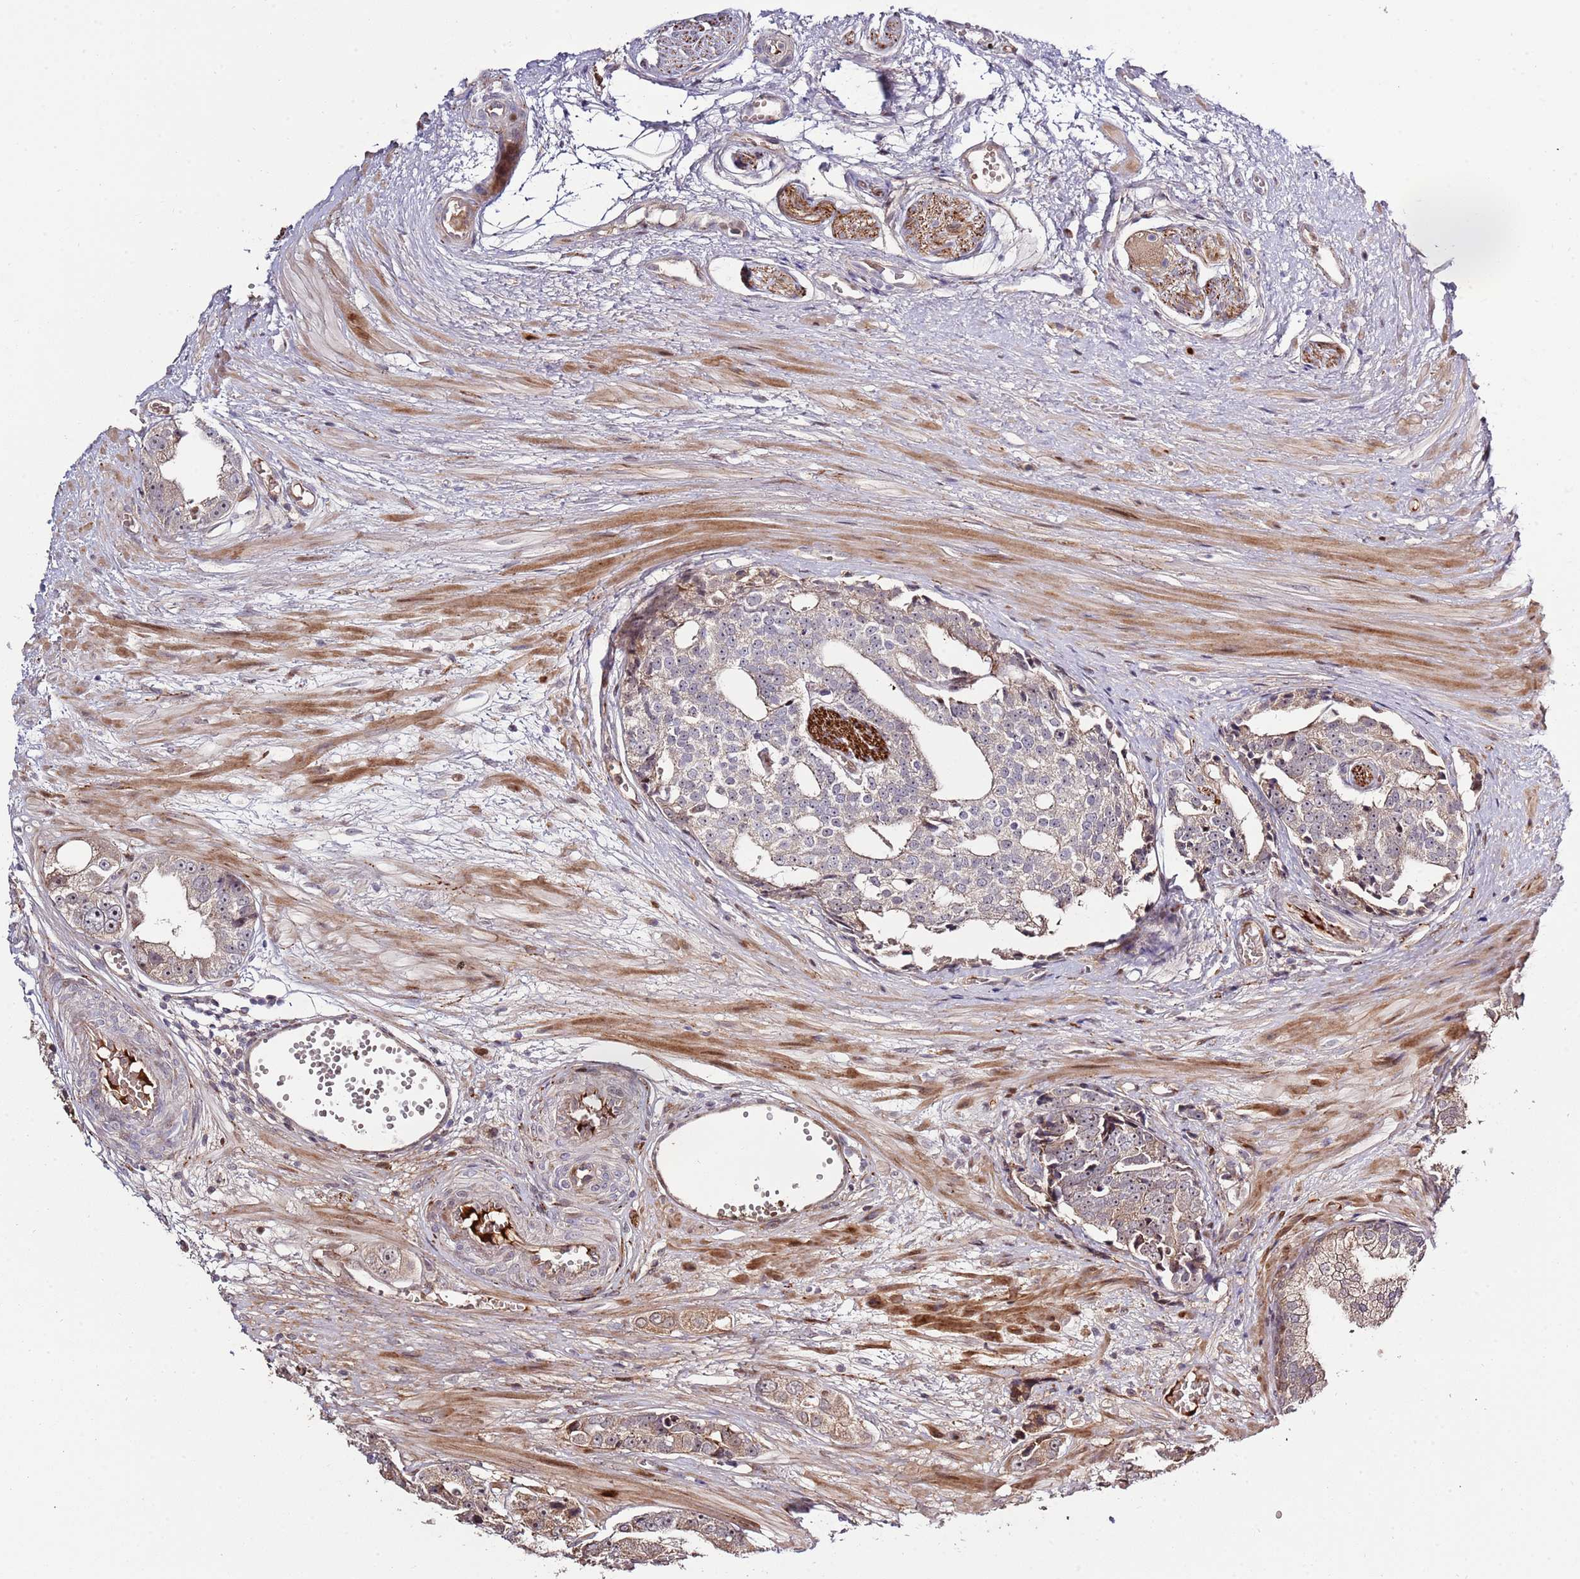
{"staining": {"intensity": "weak", "quantity": "<25%", "location": "nuclear"}, "tissue": "prostate cancer", "cell_type": "Tumor cells", "image_type": "cancer", "snomed": [{"axis": "morphology", "description": "Adenocarcinoma, High grade"}, {"axis": "topography", "description": "Prostate"}], "caption": "A histopathology image of human prostate cancer is negative for staining in tumor cells.", "gene": "SYNDIG1L", "patient": {"sex": "male", "age": 71}}